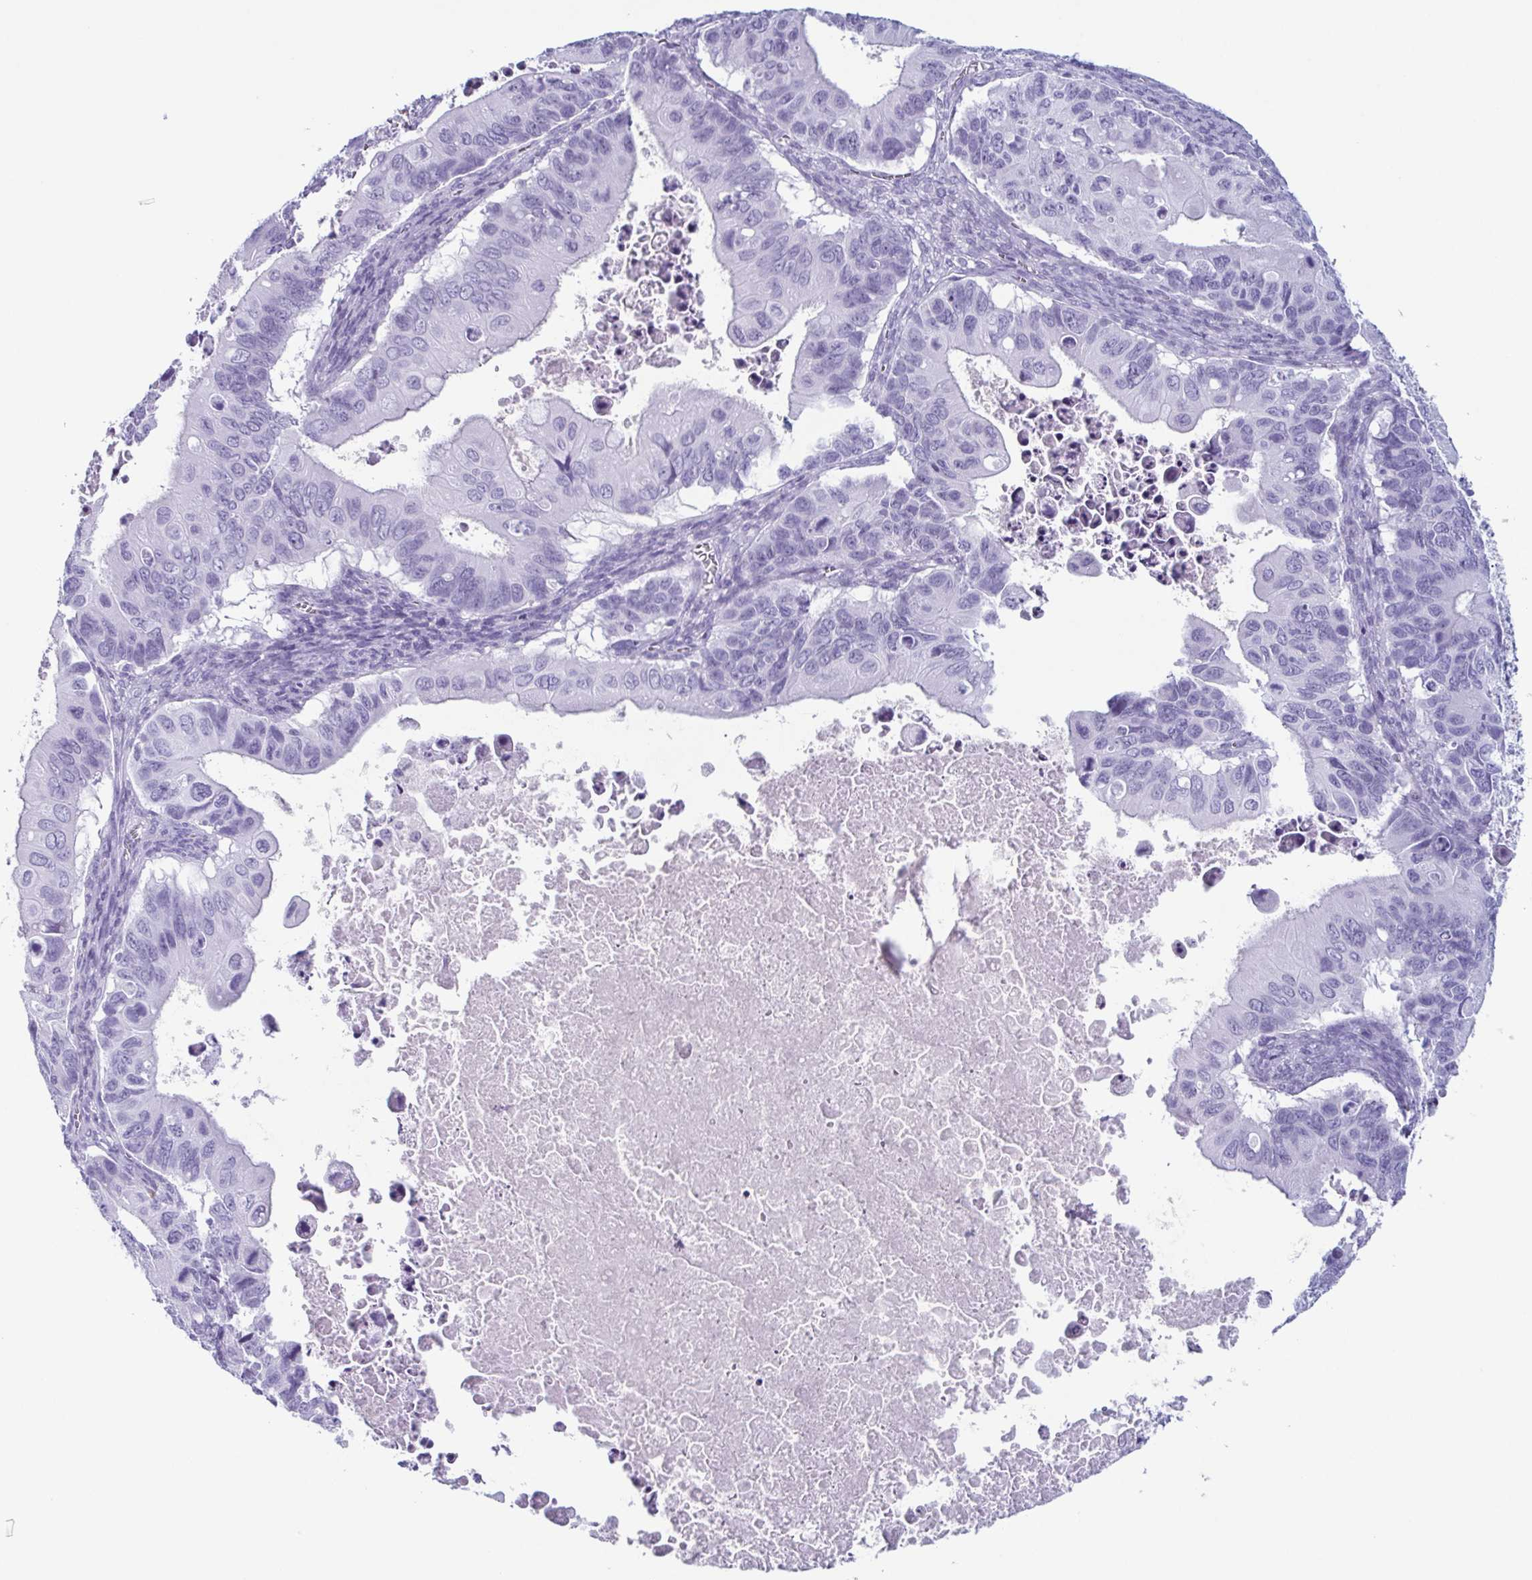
{"staining": {"intensity": "negative", "quantity": "none", "location": "none"}, "tissue": "ovarian cancer", "cell_type": "Tumor cells", "image_type": "cancer", "snomed": [{"axis": "morphology", "description": "Cystadenocarcinoma, mucinous, NOS"}, {"axis": "topography", "description": "Ovary"}], "caption": "This is an immunohistochemistry photomicrograph of ovarian cancer. There is no staining in tumor cells.", "gene": "ENKUR", "patient": {"sex": "female", "age": 64}}